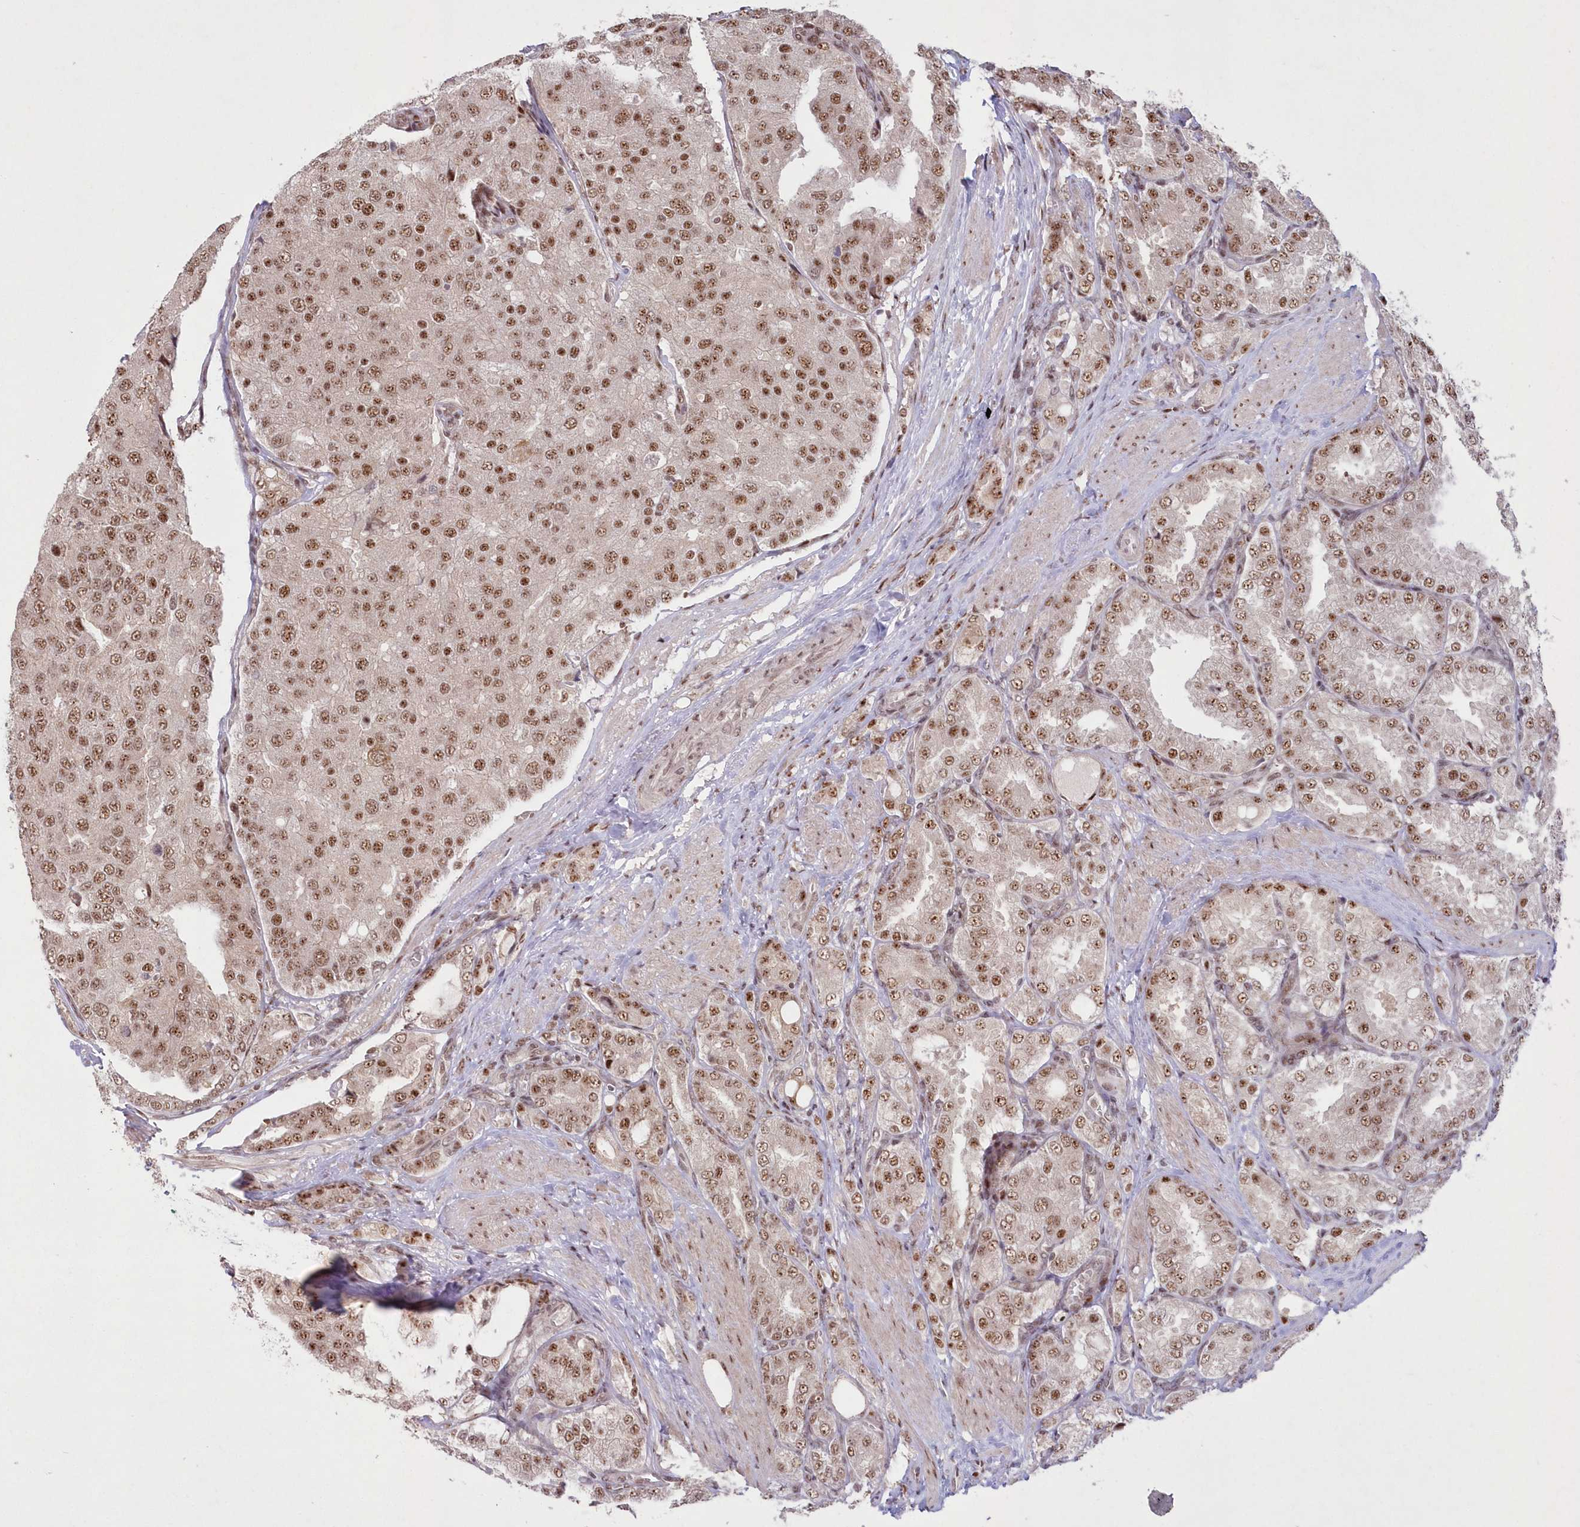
{"staining": {"intensity": "moderate", "quantity": ">75%", "location": "nuclear"}, "tissue": "prostate cancer", "cell_type": "Tumor cells", "image_type": "cancer", "snomed": [{"axis": "morphology", "description": "Adenocarcinoma, High grade"}, {"axis": "topography", "description": "Prostate"}], "caption": "DAB (3,3'-diaminobenzidine) immunohistochemical staining of human adenocarcinoma (high-grade) (prostate) reveals moderate nuclear protein expression in approximately >75% of tumor cells. The protein of interest is stained brown, and the nuclei are stained in blue (DAB IHC with brightfield microscopy, high magnification).", "gene": "WBP1L", "patient": {"sex": "male", "age": 50}}